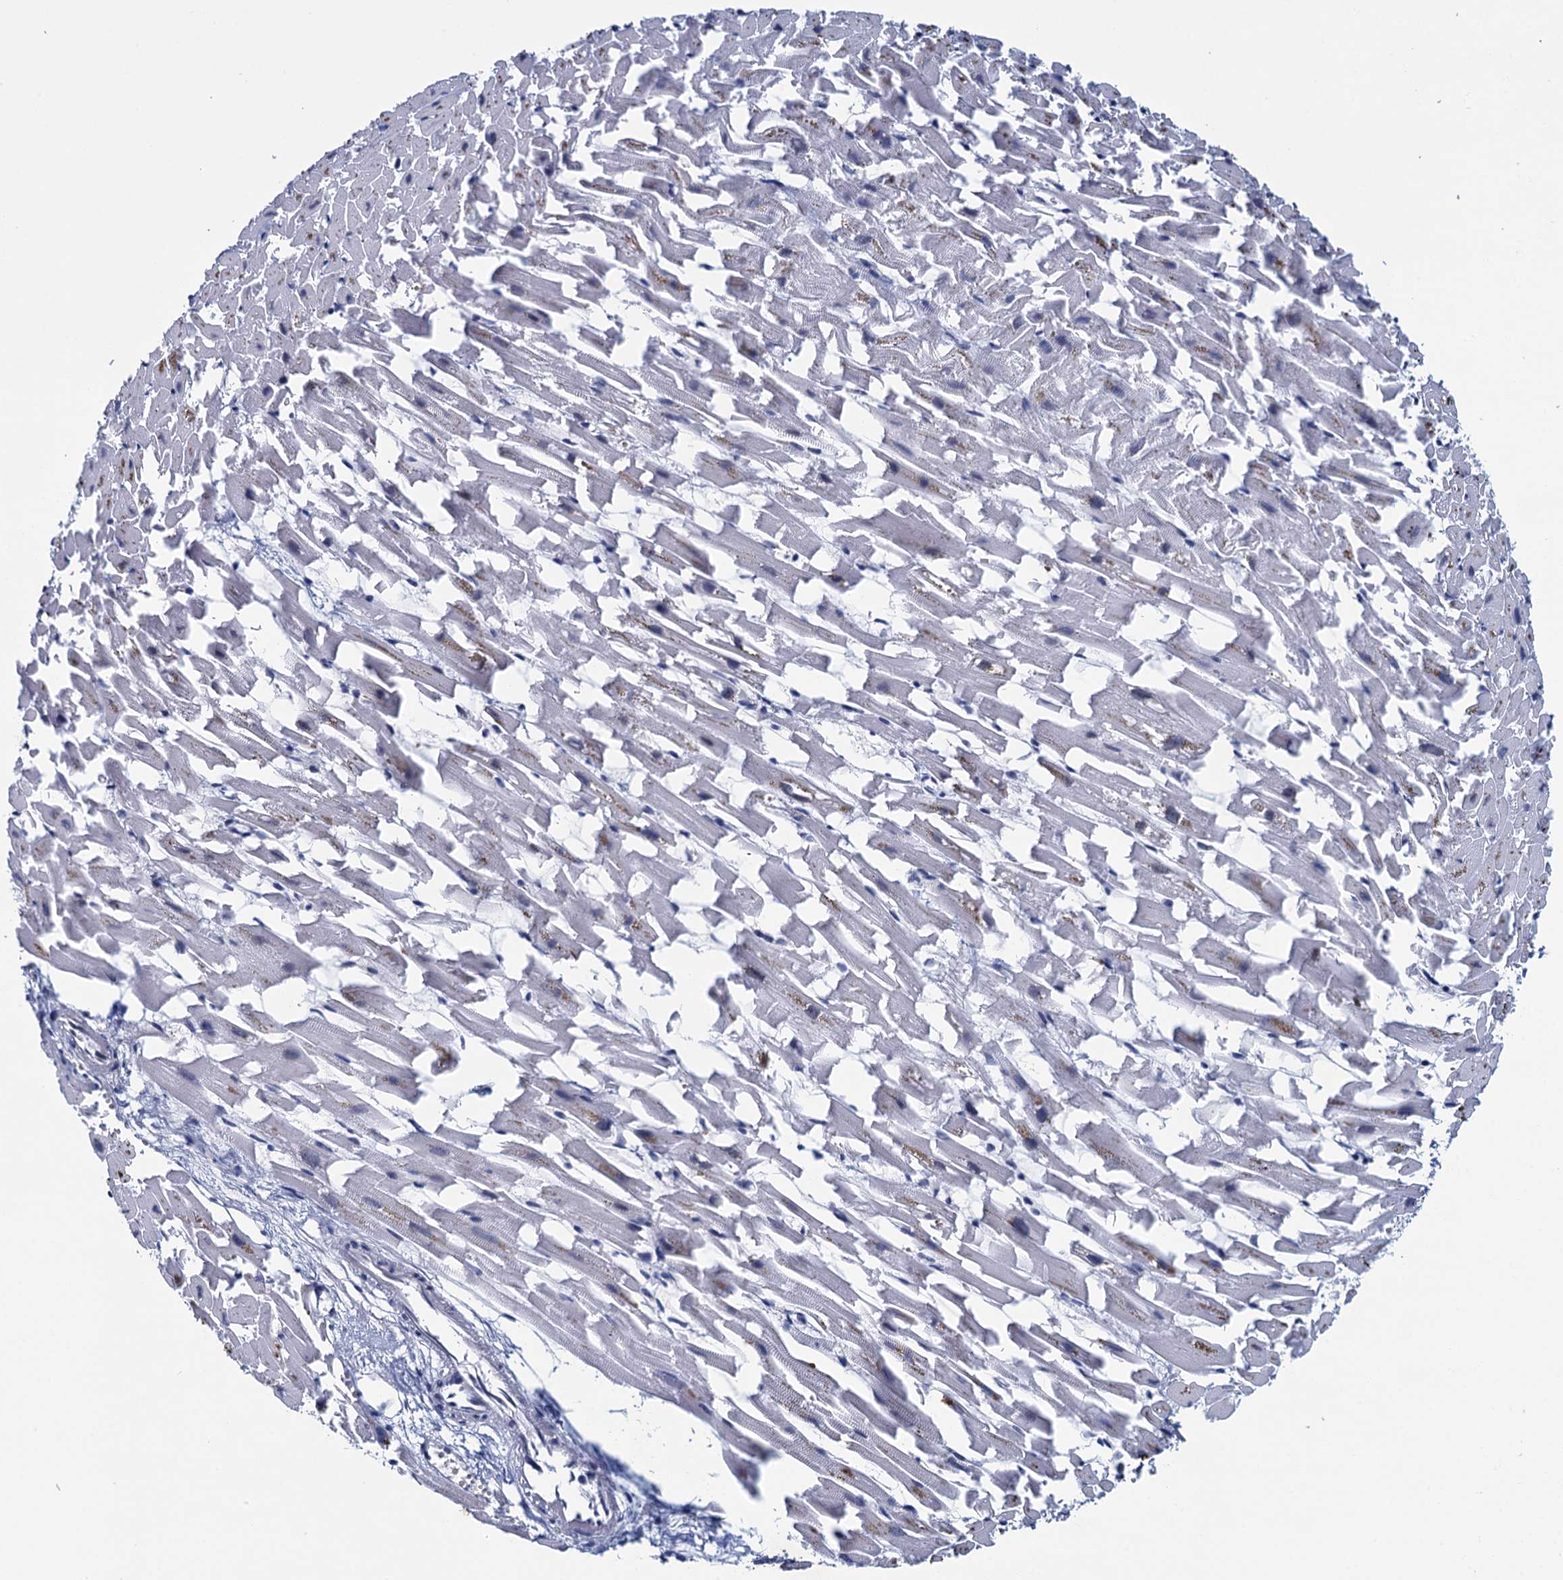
{"staining": {"intensity": "moderate", "quantity": "25%-75%", "location": "nuclear"}, "tissue": "heart muscle", "cell_type": "Cardiomyocytes", "image_type": "normal", "snomed": [{"axis": "morphology", "description": "Normal tissue, NOS"}, {"axis": "topography", "description": "Heart"}], "caption": "Protein staining exhibits moderate nuclear positivity in approximately 25%-75% of cardiomyocytes in benign heart muscle.", "gene": "HNRNPUL2", "patient": {"sex": "female", "age": 64}}